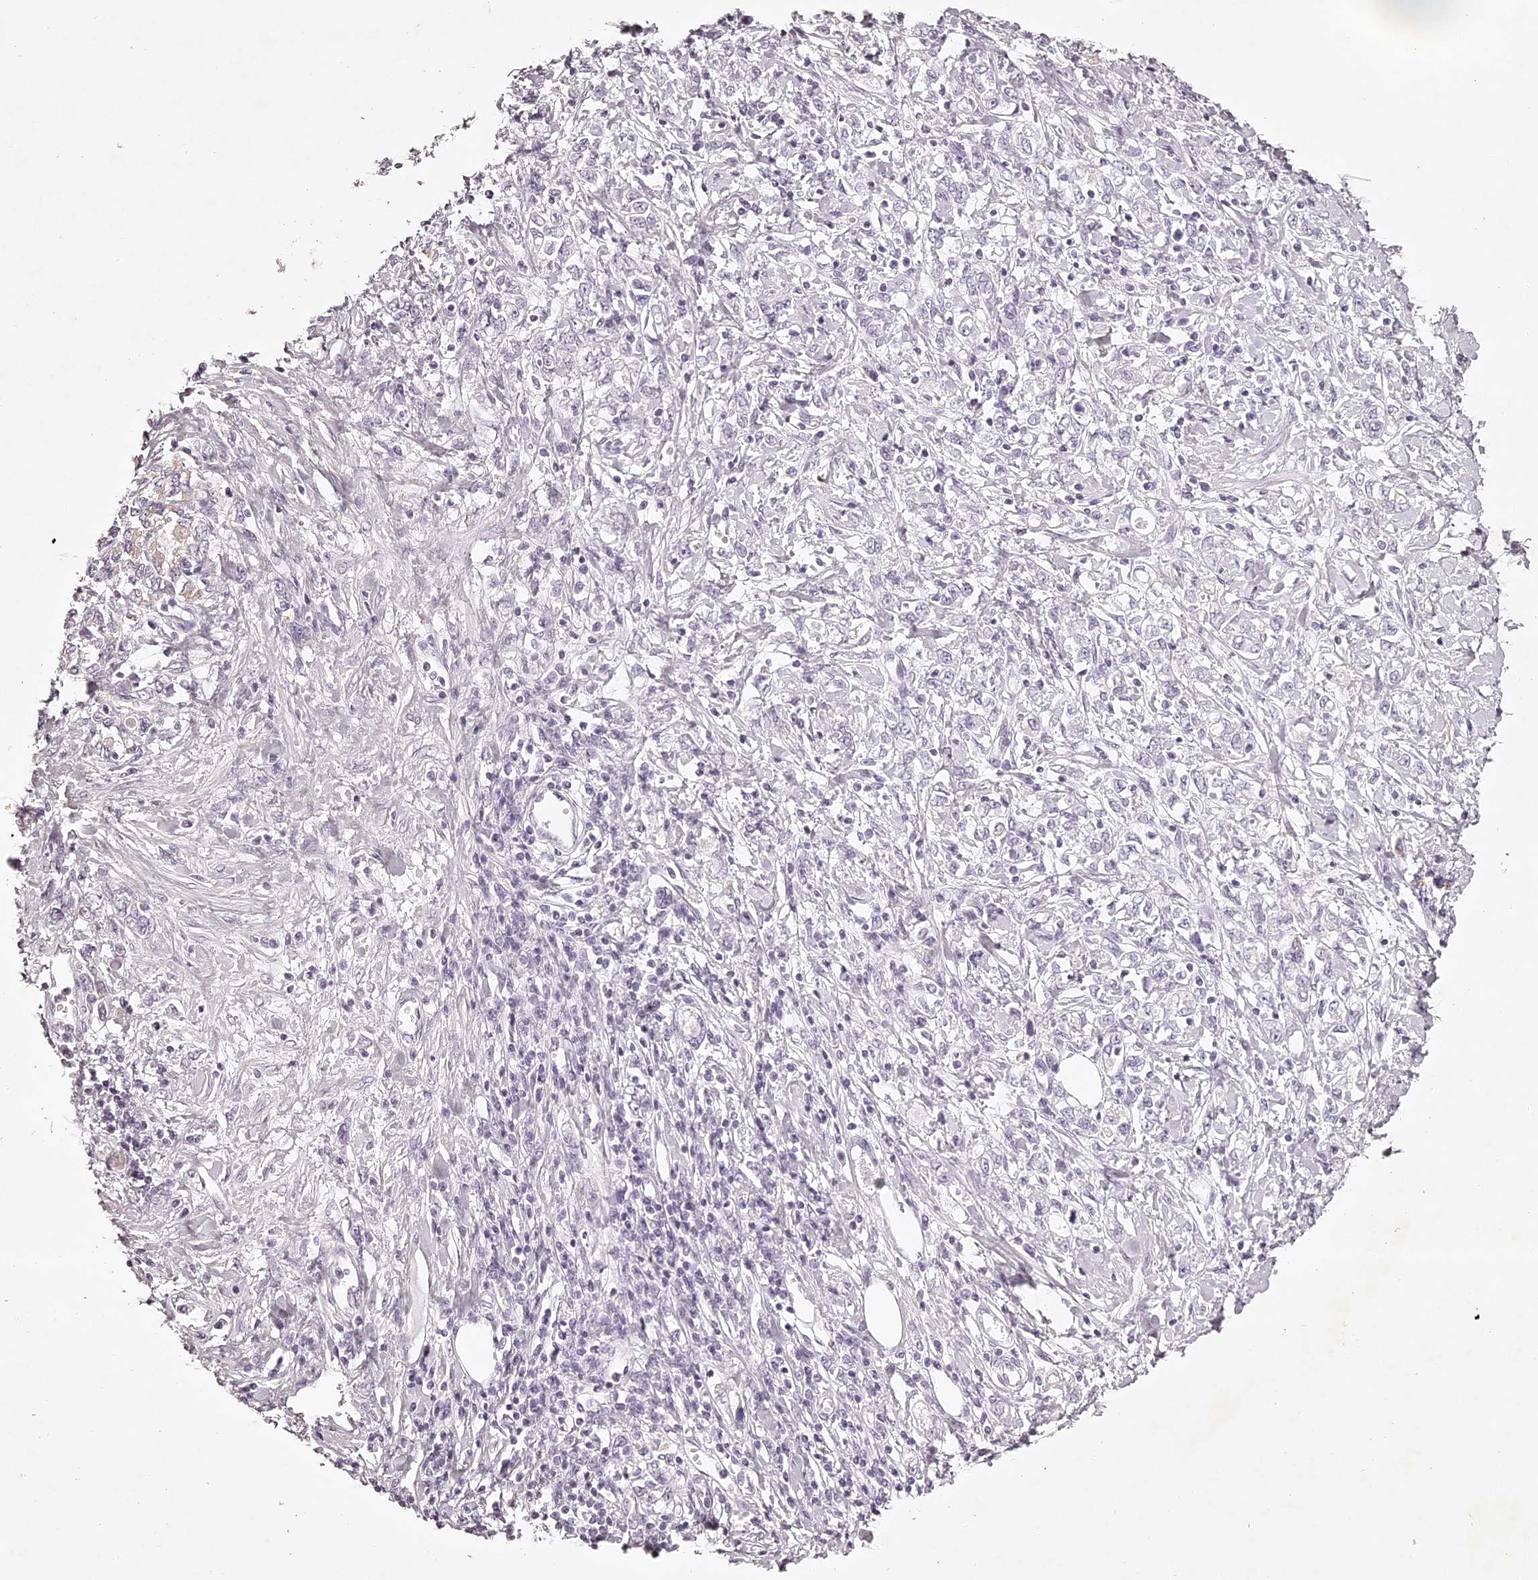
{"staining": {"intensity": "negative", "quantity": "none", "location": "none"}, "tissue": "stomach cancer", "cell_type": "Tumor cells", "image_type": "cancer", "snomed": [{"axis": "morphology", "description": "Adenocarcinoma, NOS"}, {"axis": "topography", "description": "Stomach"}], "caption": "The histopathology image reveals no staining of tumor cells in adenocarcinoma (stomach). (Immunohistochemistry, brightfield microscopy, high magnification).", "gene": "ELAPOR1", "patient": {"sex": "female", "age": 76}}